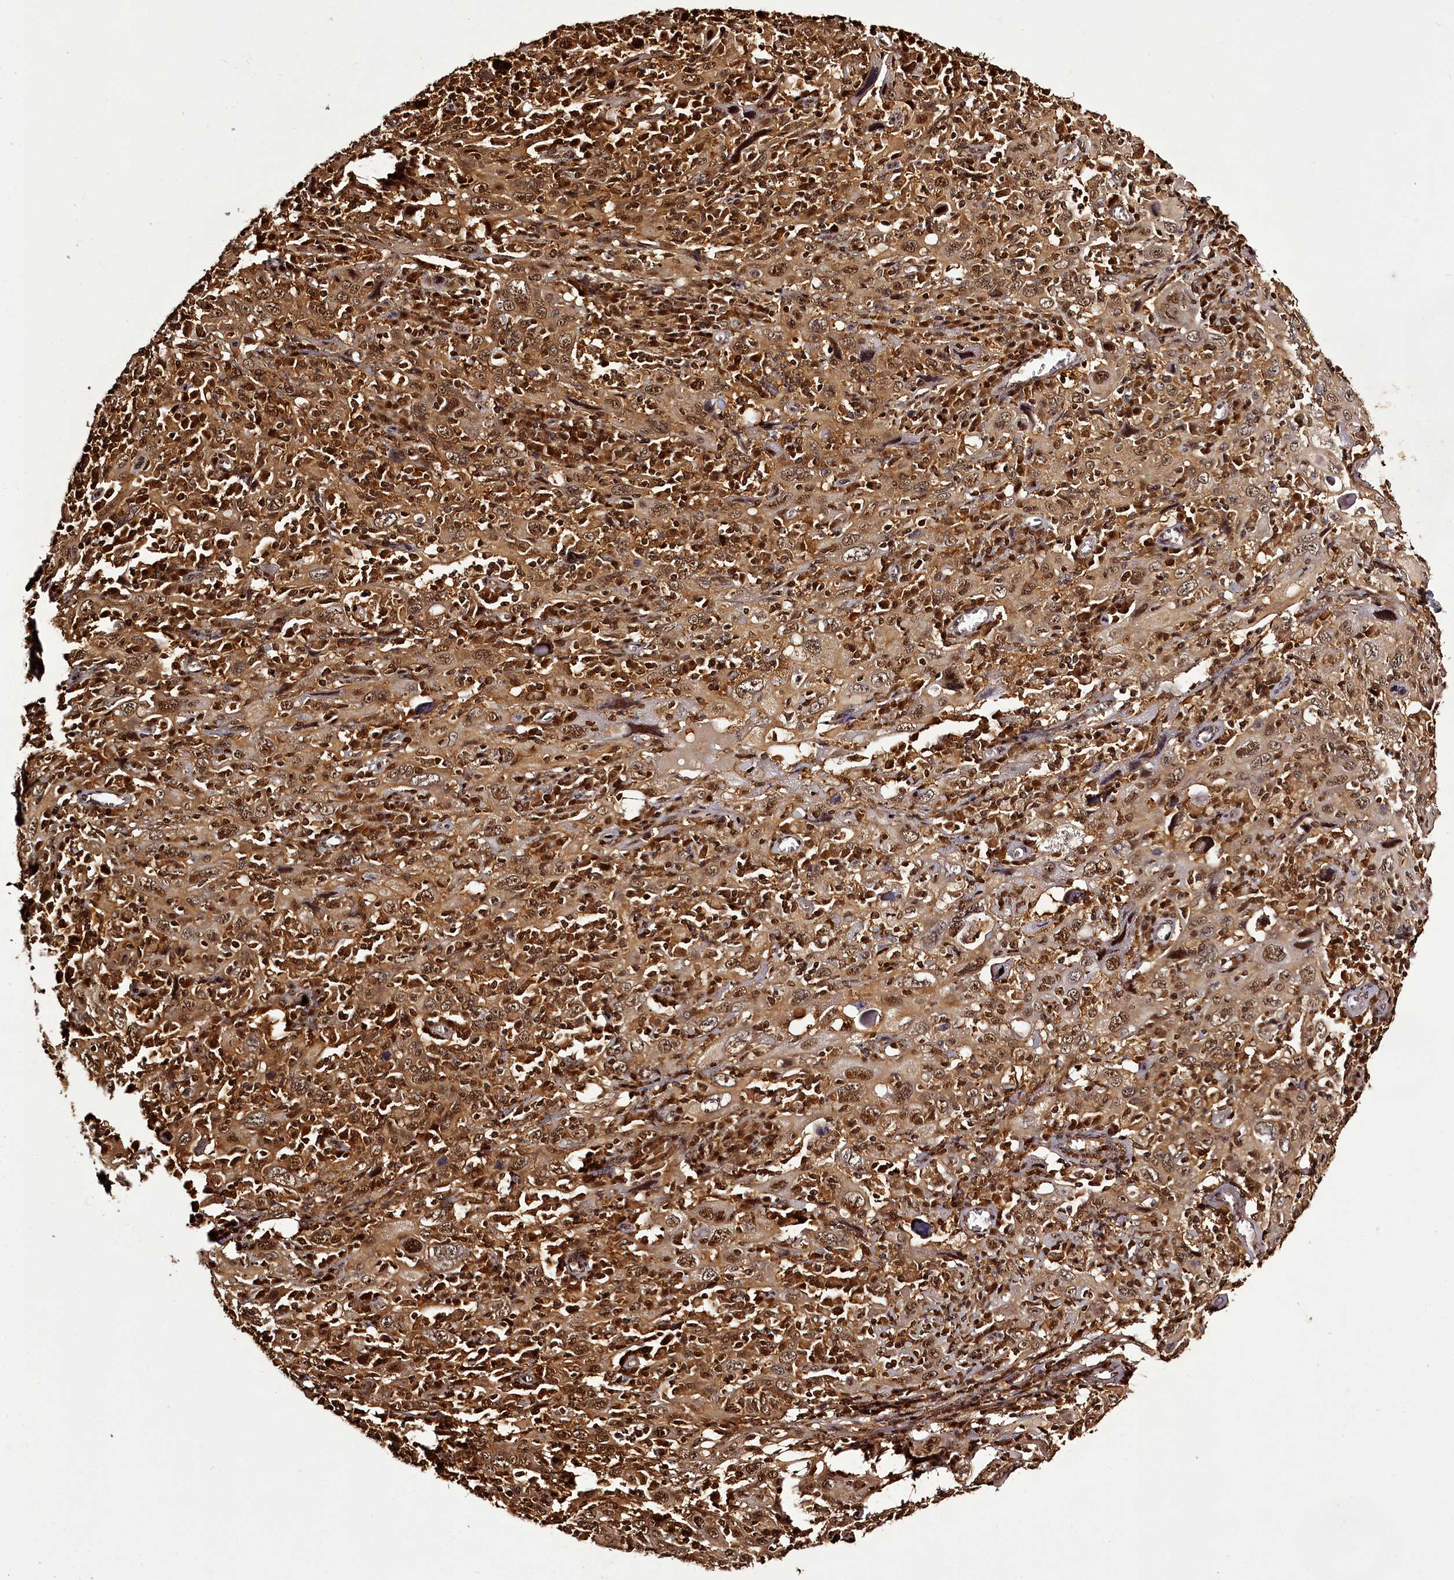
{"staining": {"intensity": "moderate", "quantity": ">75%", "location": "cytoplasmic/membranous,nuclear"}, "tissue": "cervical cancer", "cell_type": "Tumor cells", "image_type": "cancer", "snomed": [{"axis": "morphology", "description": "Squamous cell carcinoma, NOS"}, {"axis": "topography", "description": "Cervix"}], "caption": "Human cervical squamous cell carcinoma stained with a protein marker shows moderate staining in tumor cells.", "gene": "NPRL2", "patient": {"sex": "female", "age": 46}}